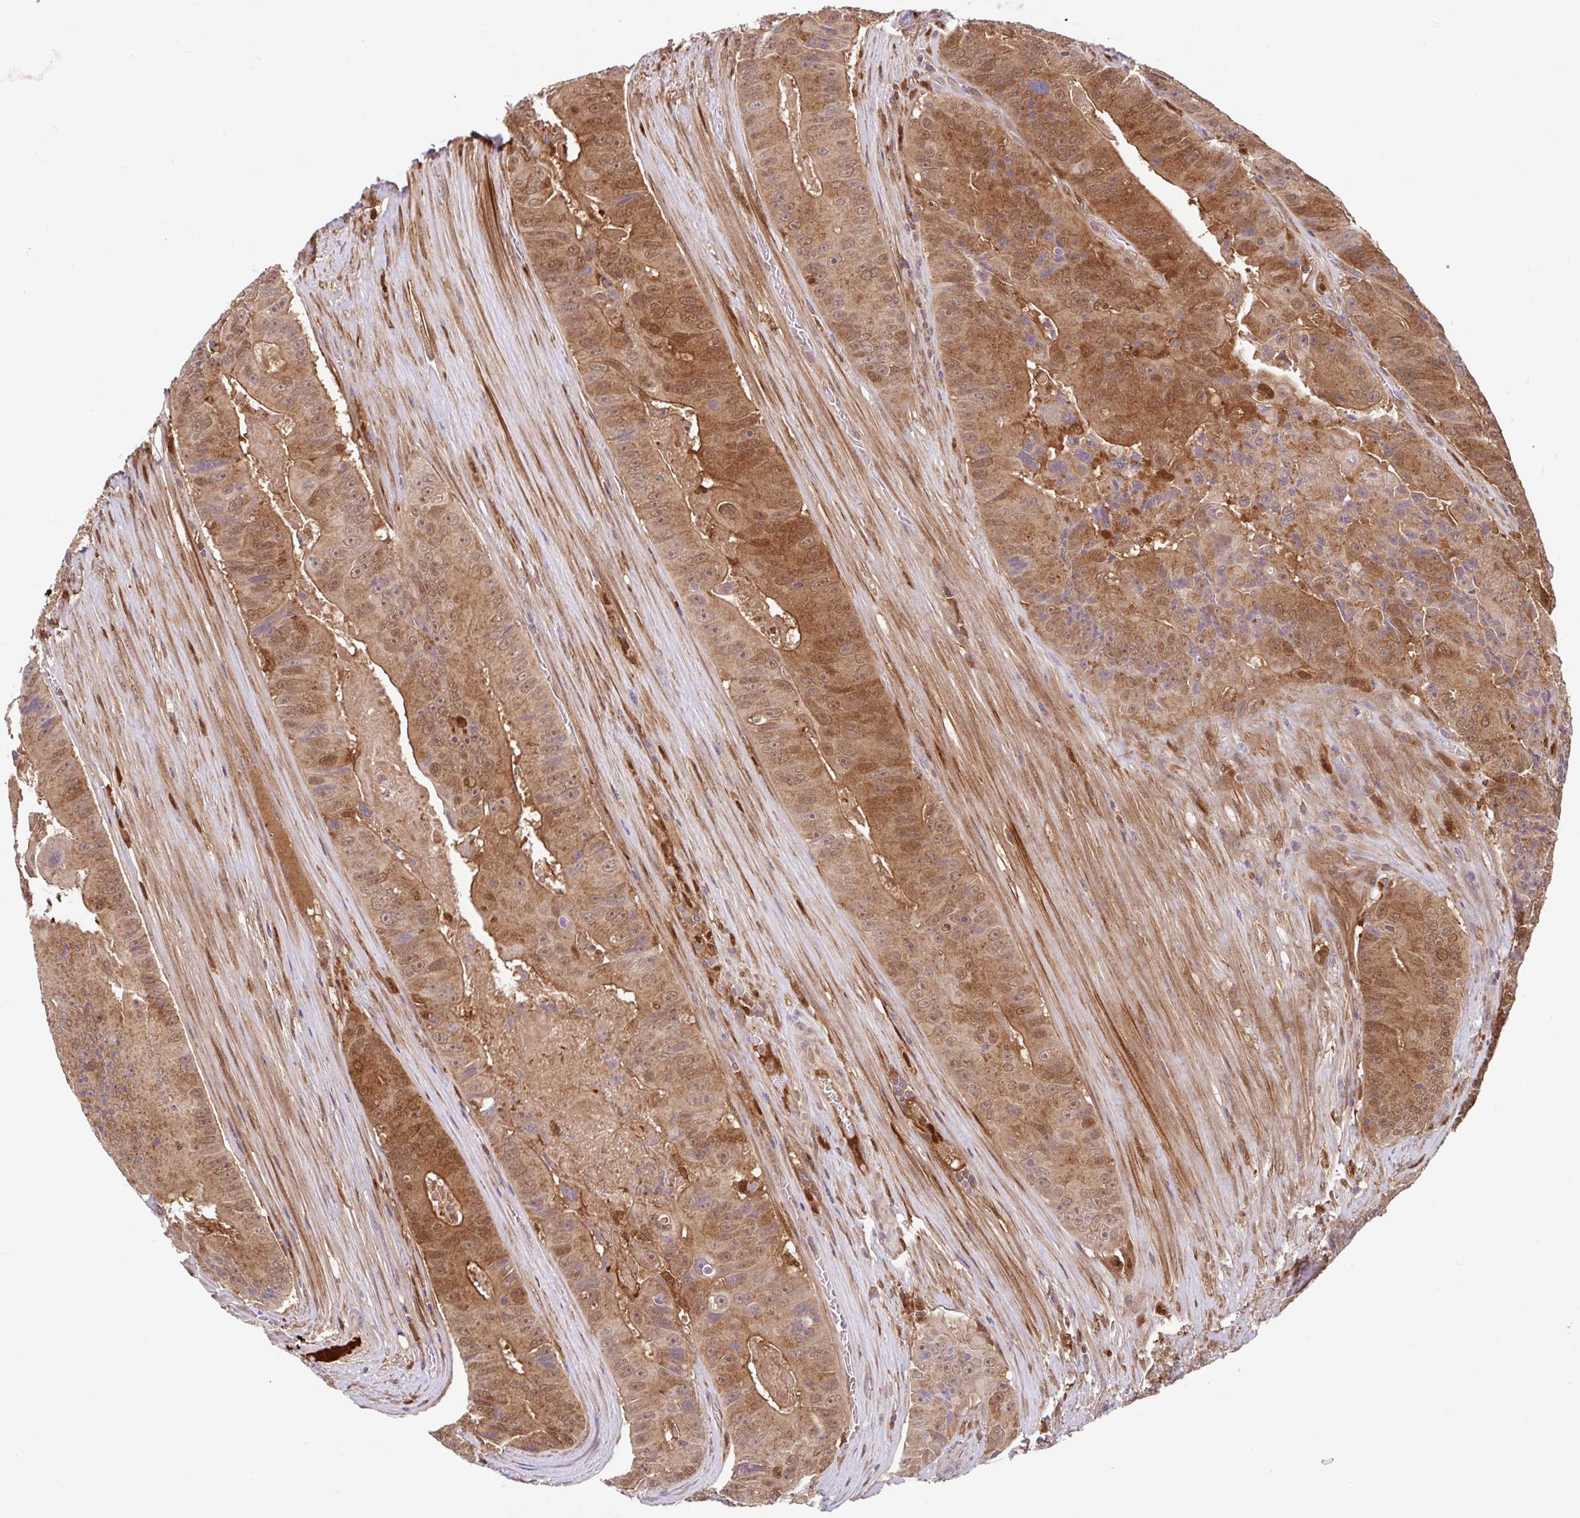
{"staining": {"intensity": "moderate", "quantity": ">75%", "location": "cytoplasmic/membranous,nuclear"}, "tissue": "colorectal cancer", "cell_type": "Tumor cells", "image_type": "cancer", "snomed": [{"axis": "morphology", "description": "Adenocarcinoma, NOS"}, {"axis": "topography", "description": "Colon"}], "caption": "The micrograph shows a brown stain indicating the presence of a protein in the cytoplasmic/membranous and nuclear of tumor cells in colorectal cancer (adenocarcinoma). (IHC, brightfield microscopy, high magnification).", "gene": "BLVRA", "patient": {"sex": "female", "age": 86}}